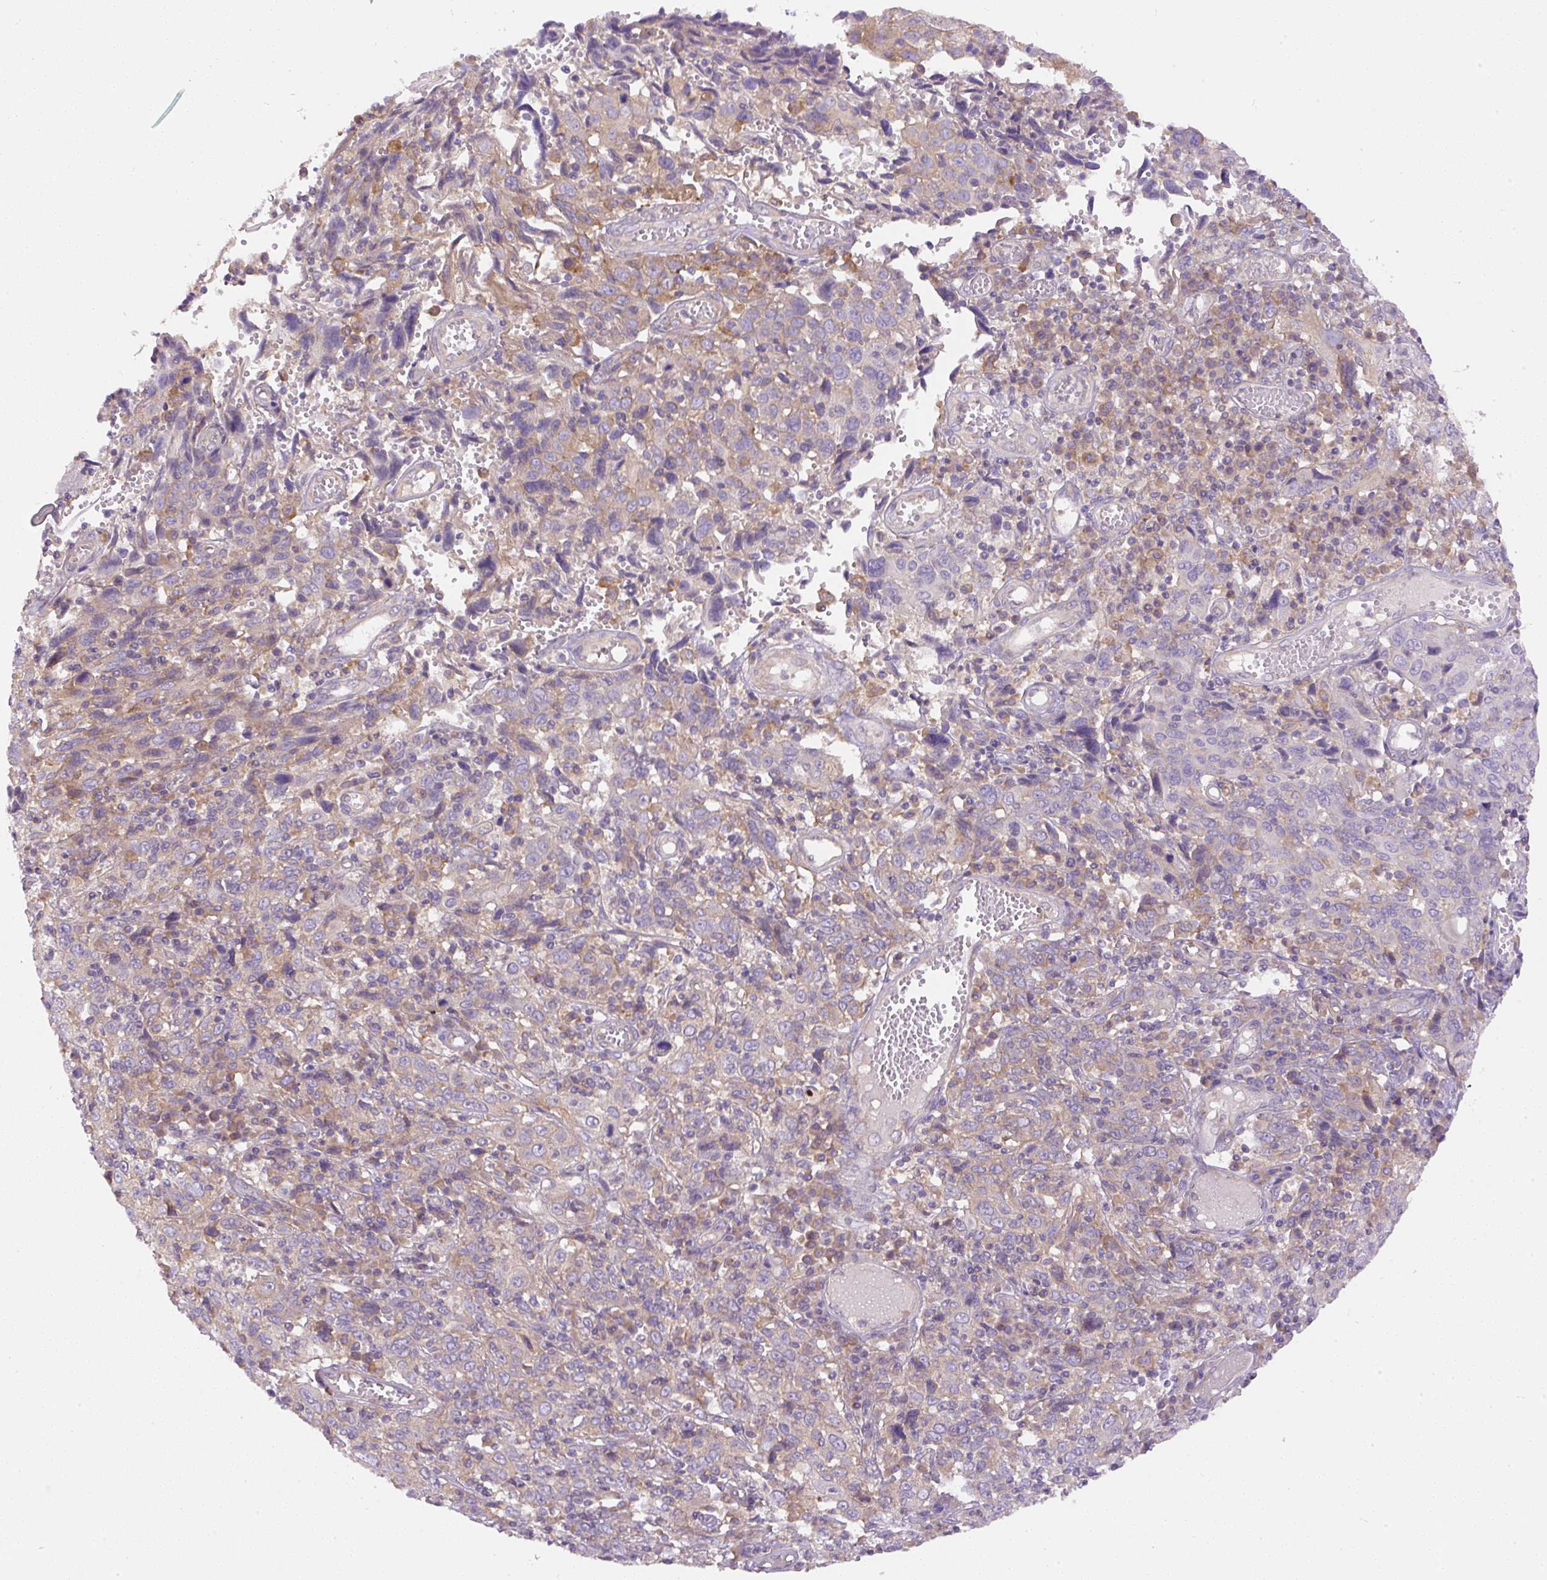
{"staining": {"intensity": "moderate", "quantity": "<25%", "location": "cytoplasmic/membranous"}, "tissue": "cervical cancer", "cell_type": "Tumor cells", "image_type": "cancer", "snomed": [{"axis": "morphology", "description": "Squamous cell carcinoma, NOS"}, {"axis": "topography", "description": "Cervix"}], "caption": "Immunohistochemistry micrograph of human squamous cell carcinoma (cervical) stained for a protein (brown), which demonstrates low levels of moderate cytoplasmic/membranous staining in approximately <25% of tumor cells.", "gene": "DAPK1", "patient": {"sex": "female", "age": 46}}